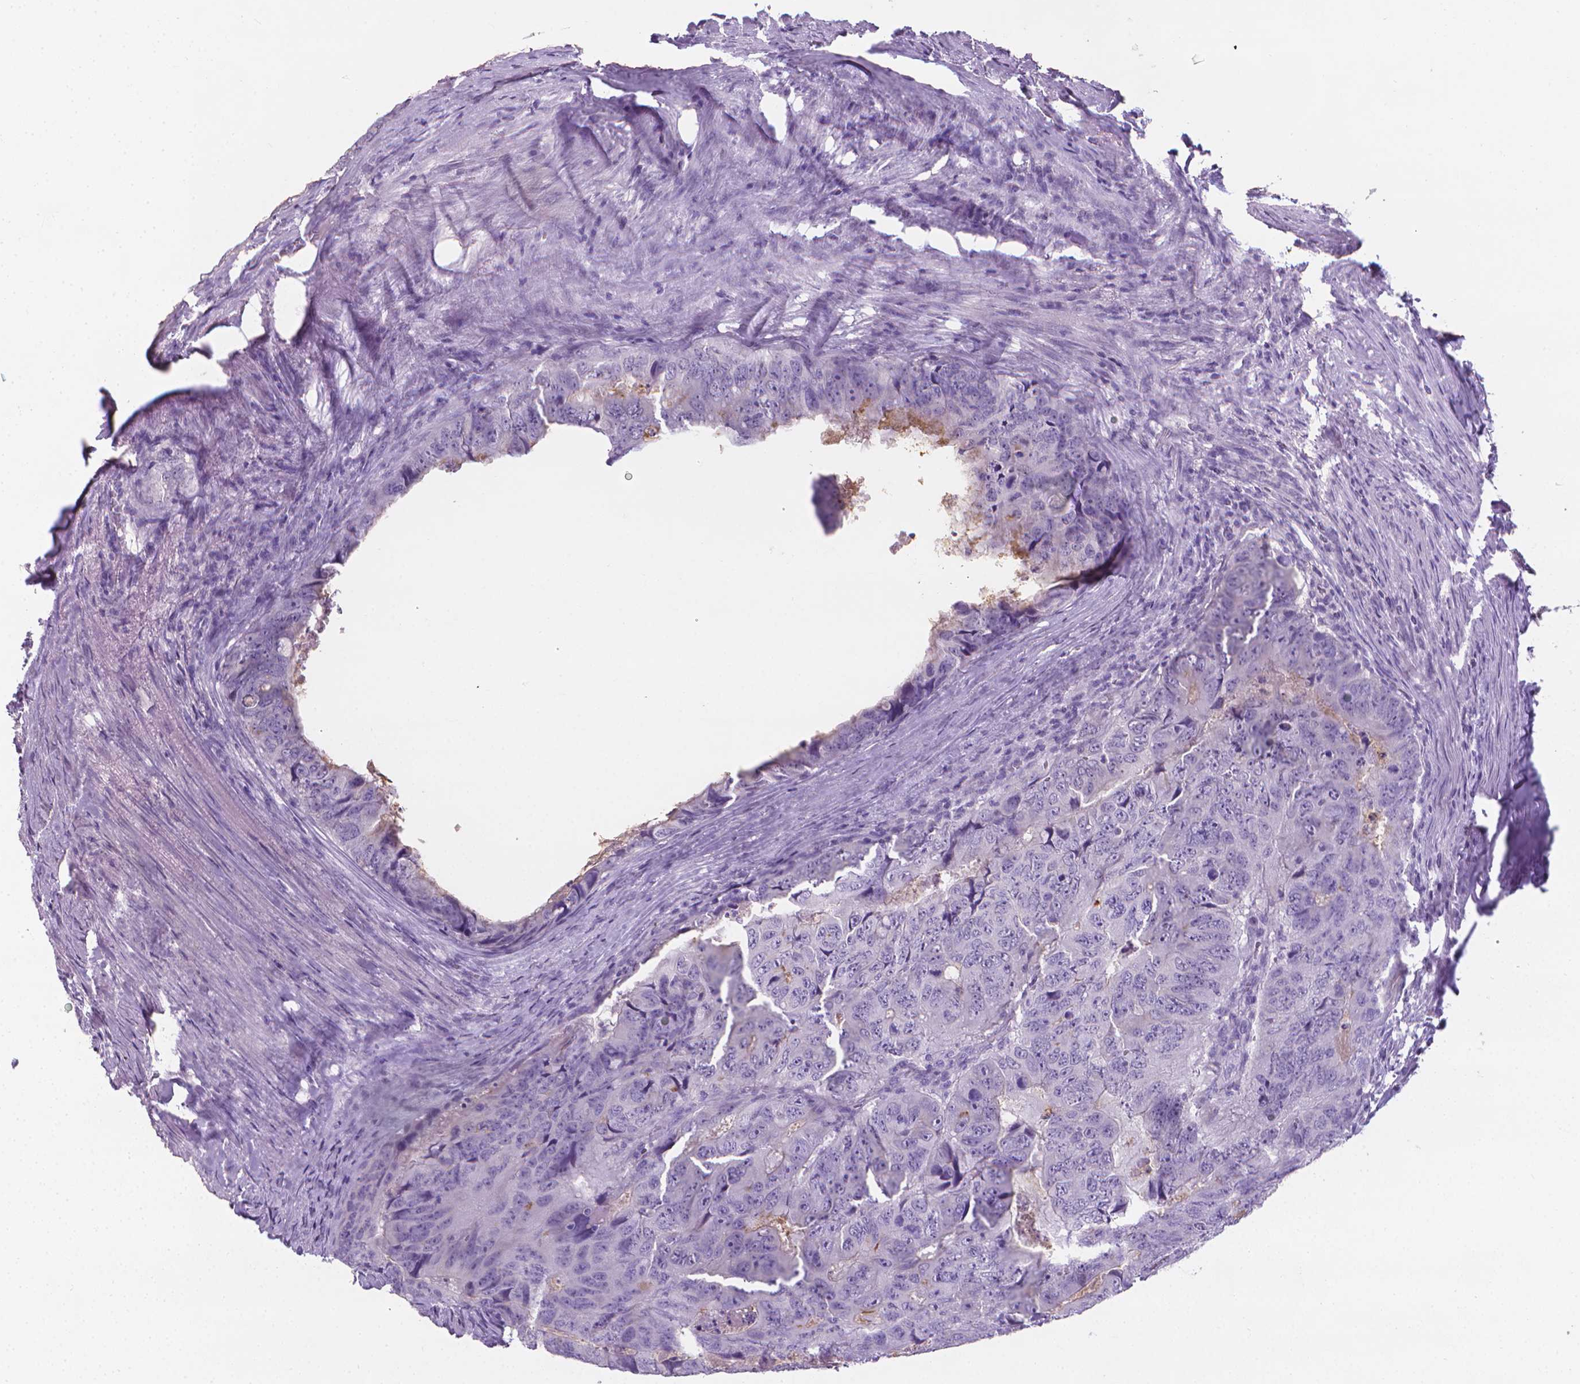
{"staining": {"intensity": "negative", "quantity": "none", "location": "none"}, "tissue": "colorectal cancer", "cell_type": "Tumor cells", "image_type": "cancer", "snomed": [{"axis": "morphology", "description": "Adenocarcinoma, NOS"}, {"axis": "topography", "description": "Colon"}], "caption": "Tumor cells show no significant positivity in adenocarcinoma (colorectal). The staining was performed using DAB to visualize the protein expression in brown, while the nuclei were stained in blue with hematoxylin (Magnification: 20x).", "gene": "XPNPEP2", "patient": {"sex": "male", "age": 79}}